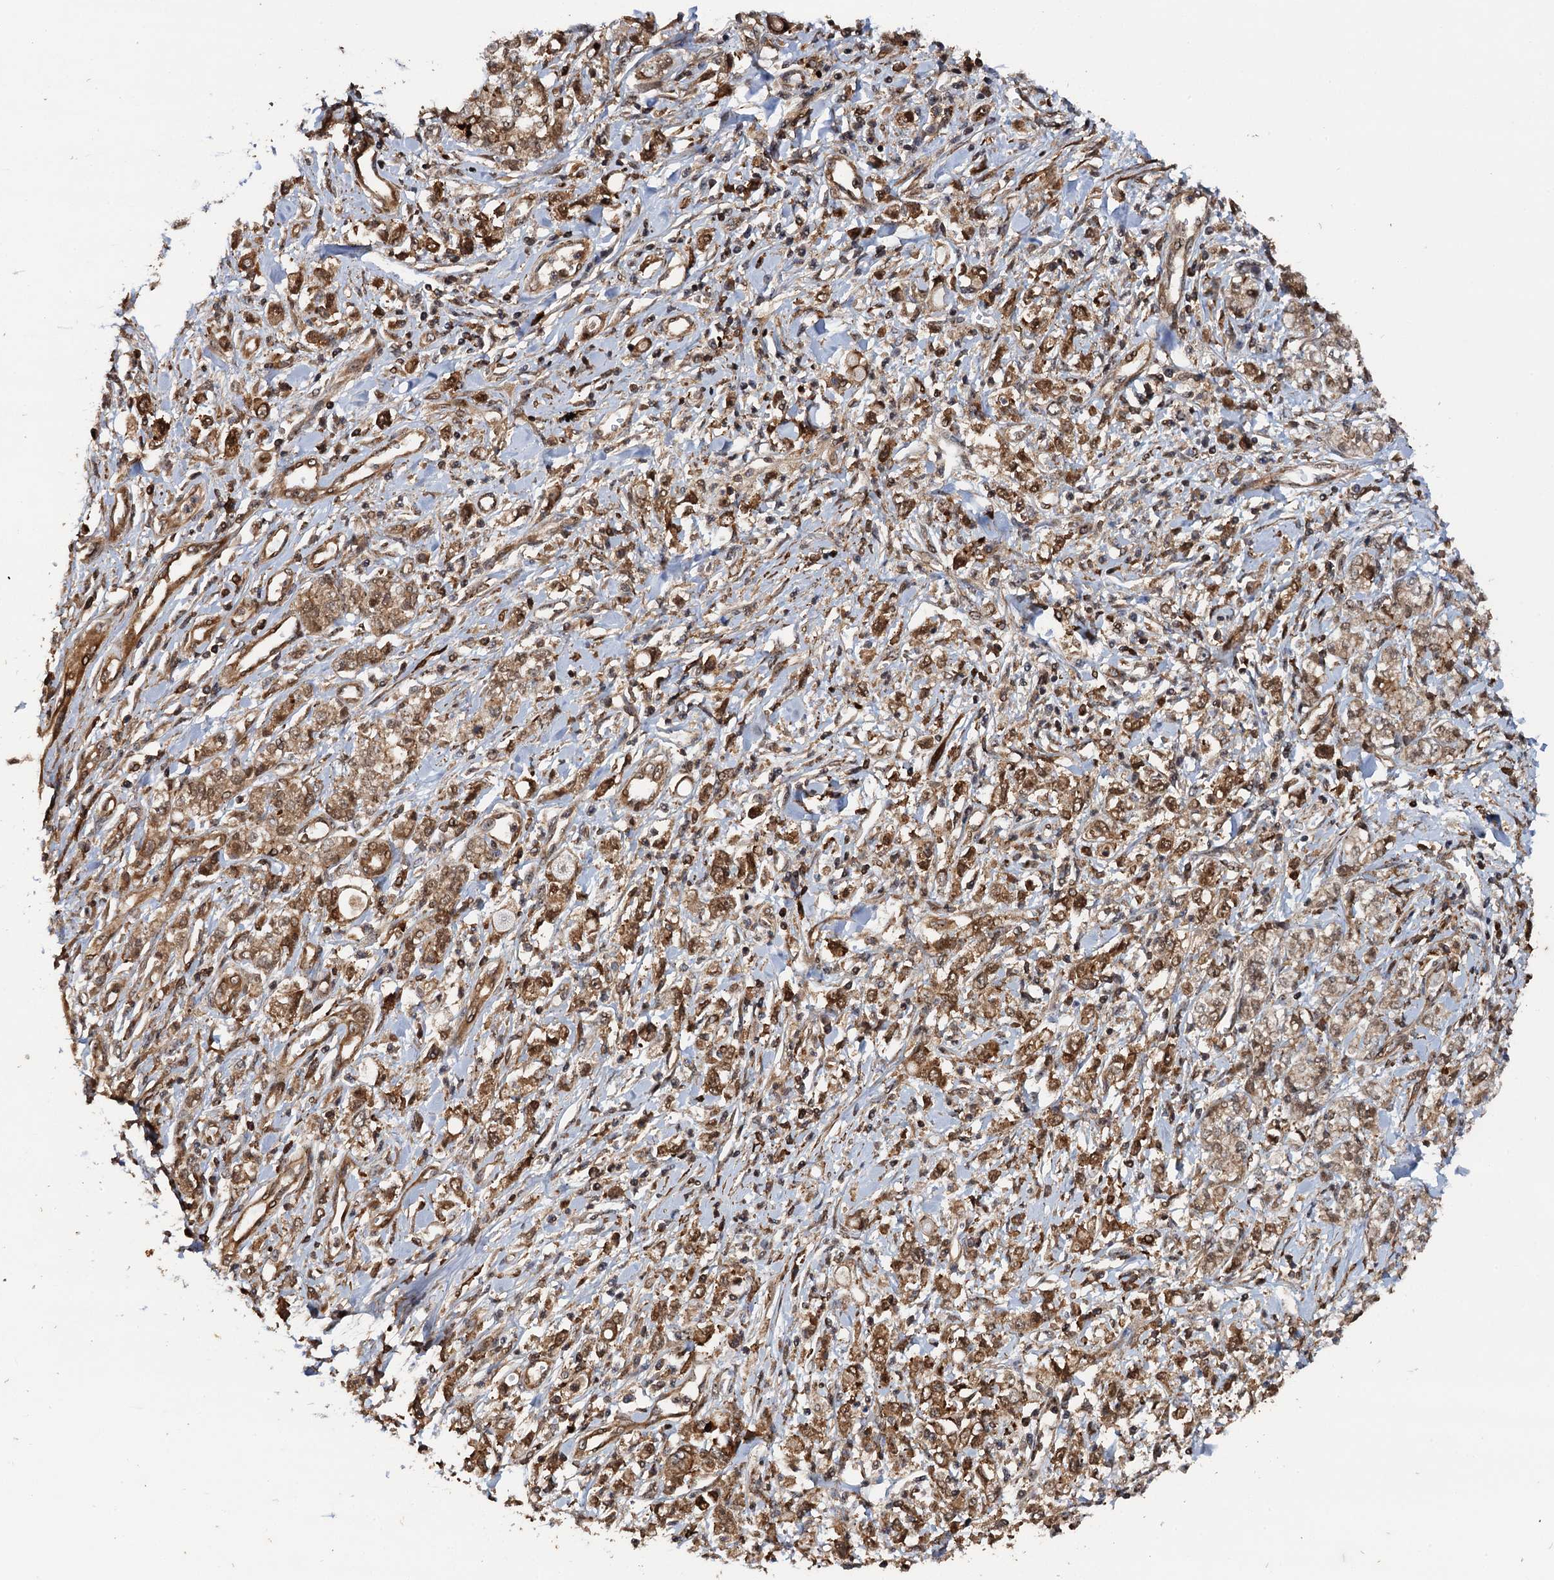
{"staining": {"intensity": "moderate", "quantity": ">75%", "location": "cytoplasmic/membranous,nuclear"}, "tissue": "stomach cancer", "cell_type": "Tumor cells", "image_type": "cancer", "snomed": [{"axis": "morphology", "description": "Adenocarcinoma, NOS"}, {"axis": "topography", "description": "Stomach"}], "caption": "Stomach cancer stained with a protein marker exhibits moderate staining in tumor cells.", "gene": "BORA", "patient": {"sex": "female", "age": 76}}